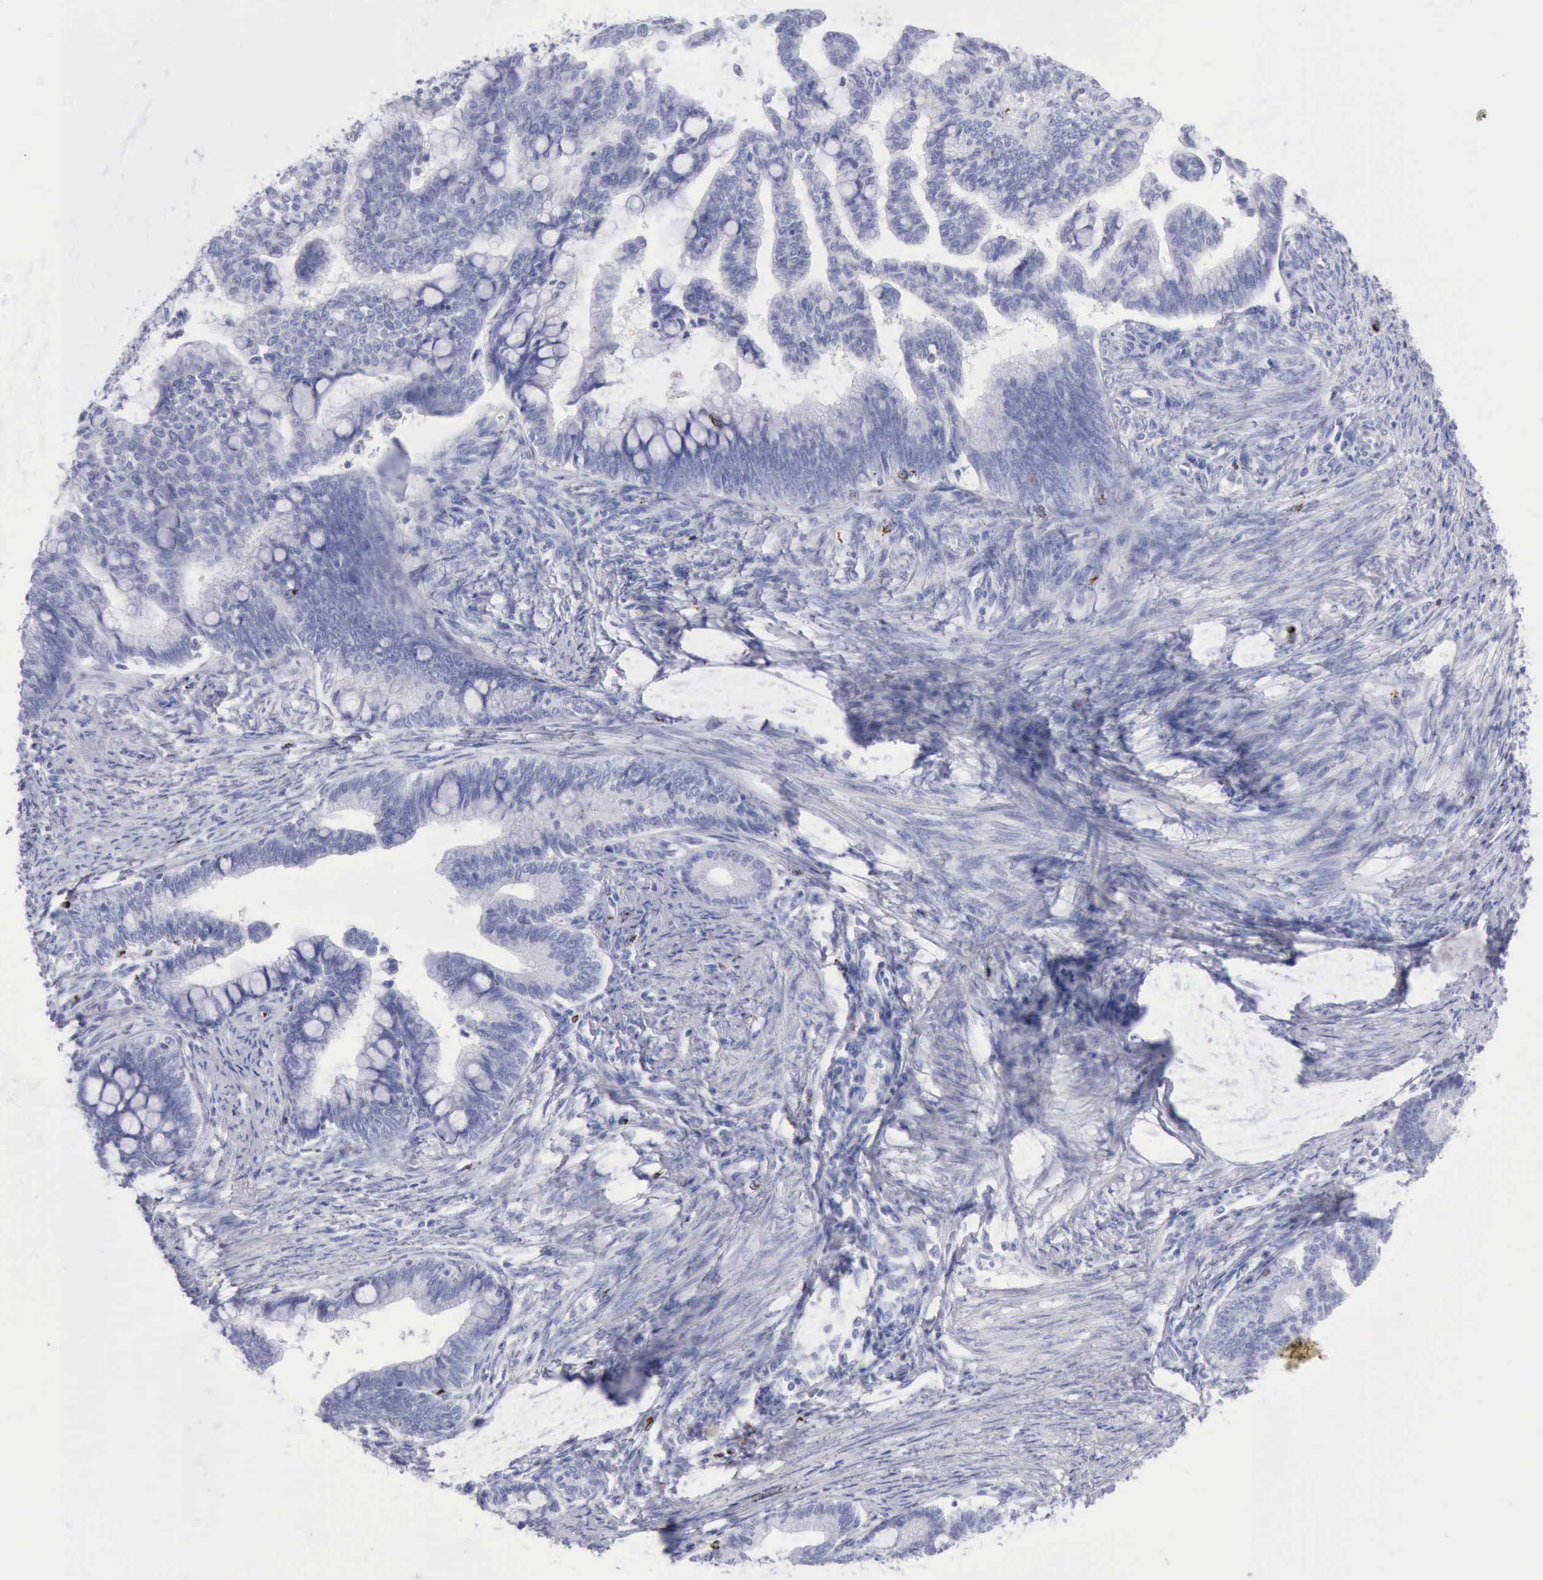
{"staining": {"intensity": "negative", "quantity": "none", "location": "none"}, "tissue": "cervical cancer", "cell_type": "Tumor cells", "image_type": "cancer", "snomed": [{"axis": "morphology", "description": "Adenocarcinoma, NOS"}, {"axis": "topography", "description": "Cervix"}], "caption": "The micrograph demonstrates no significant expression in tumor cells of adenocarcinoma (cervical). (DAB immunohistochemistry visualized using brightfield microscopy, high magnification).", "gene": "GZMB", "patient": {"sex": "female", "age": 36}}